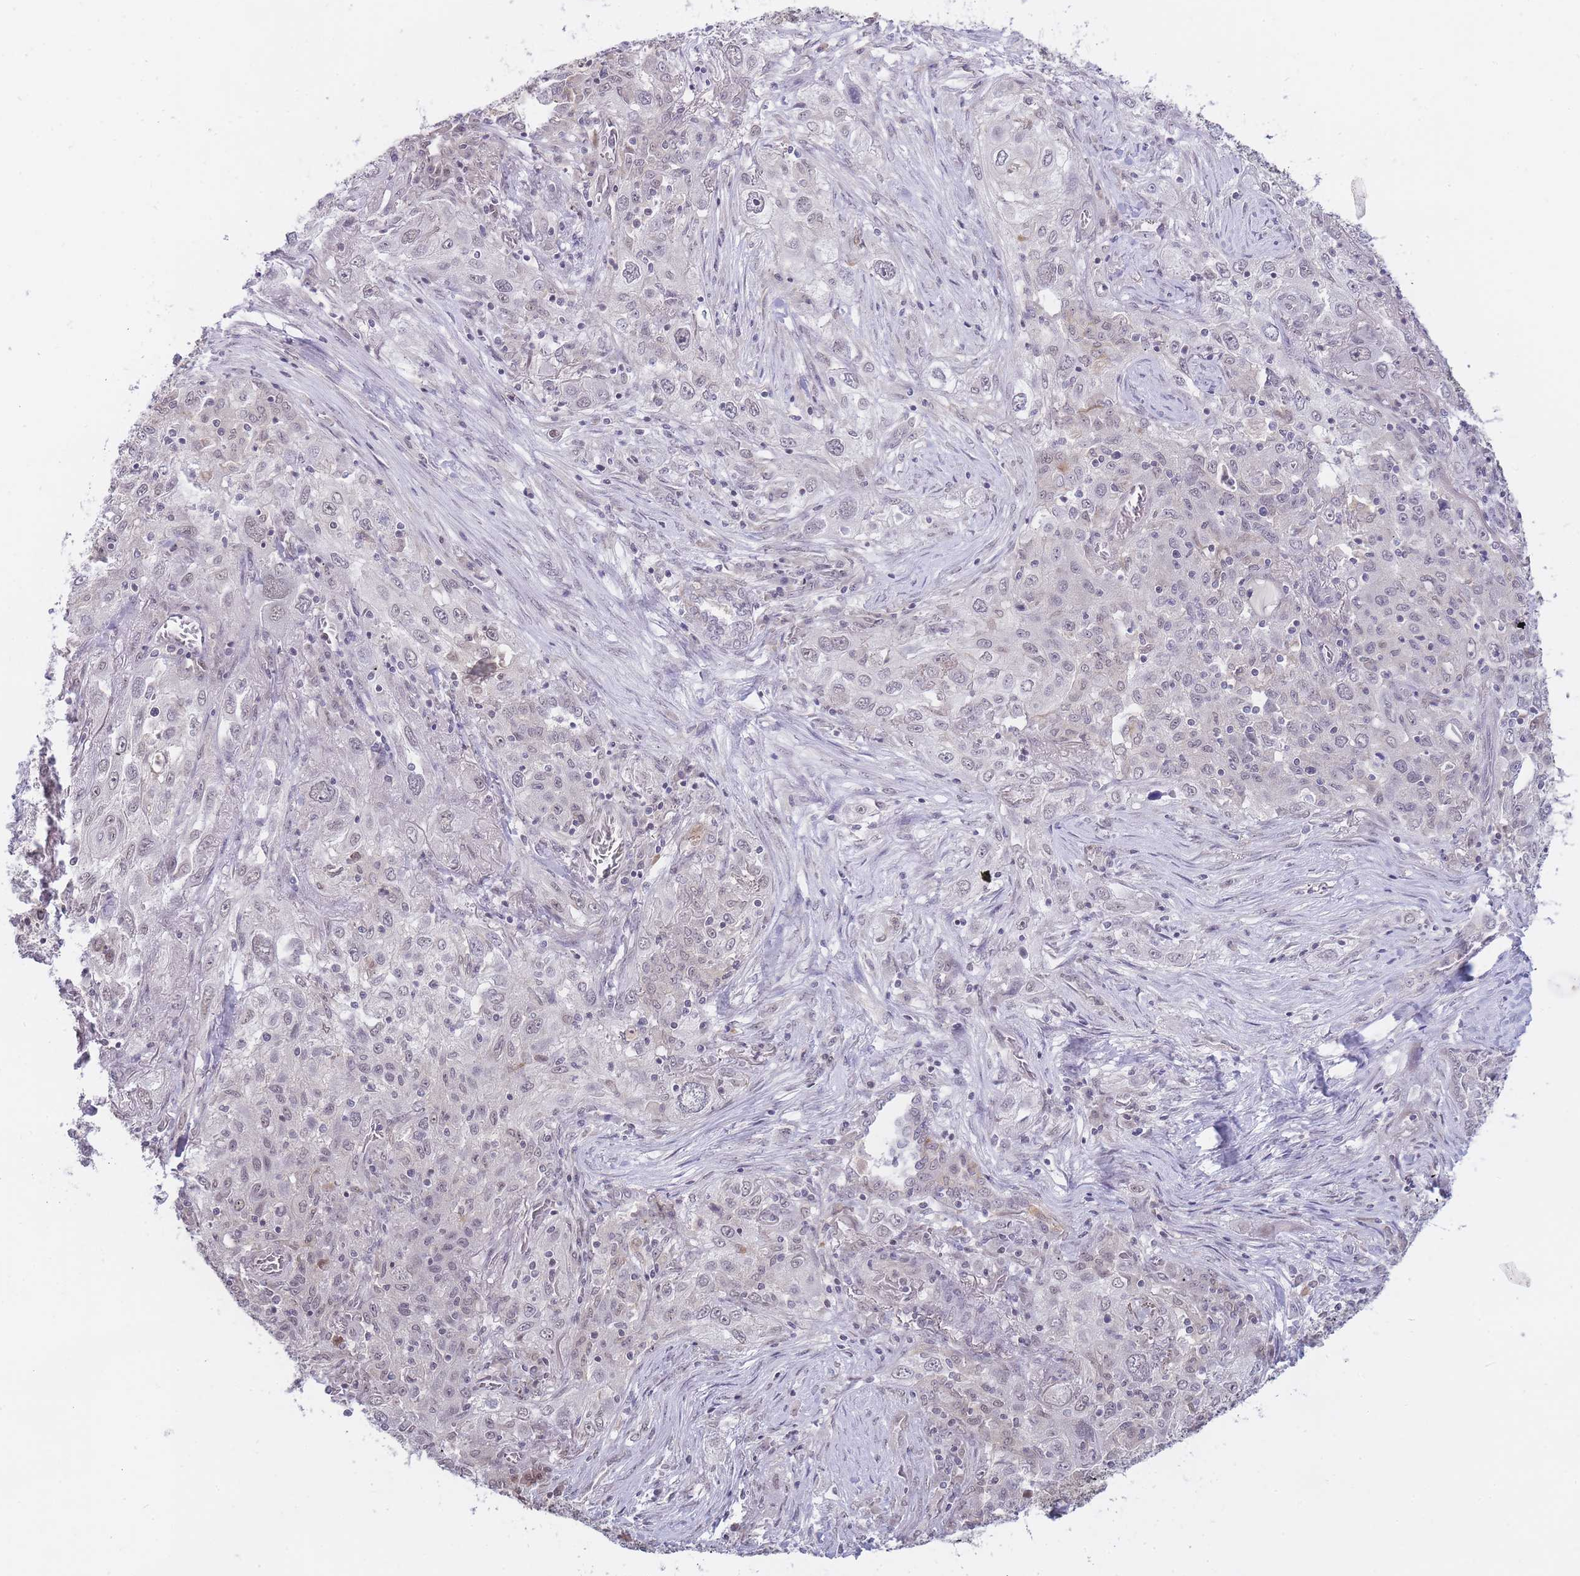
{"staining": {"intensity": "weak", "quantity": "25%-75%", "location": "nuclear"}, "tissue": "lung cancer", "cell_type": "Tumor cells", "image_type": "cancer", "snomed": [{"axis": "morphology", "description": "Squamous cell carcinoma, NOS"}, {"axis": "topography", "description": "Lung"}], "caption": "Protein expression analysis of lung cancer reveals weak nuclear staining in approximately 25%-75% of tumor cells.", "gene": "GOLGA6L25", "patient": {"sex": "female", "age": 69}}